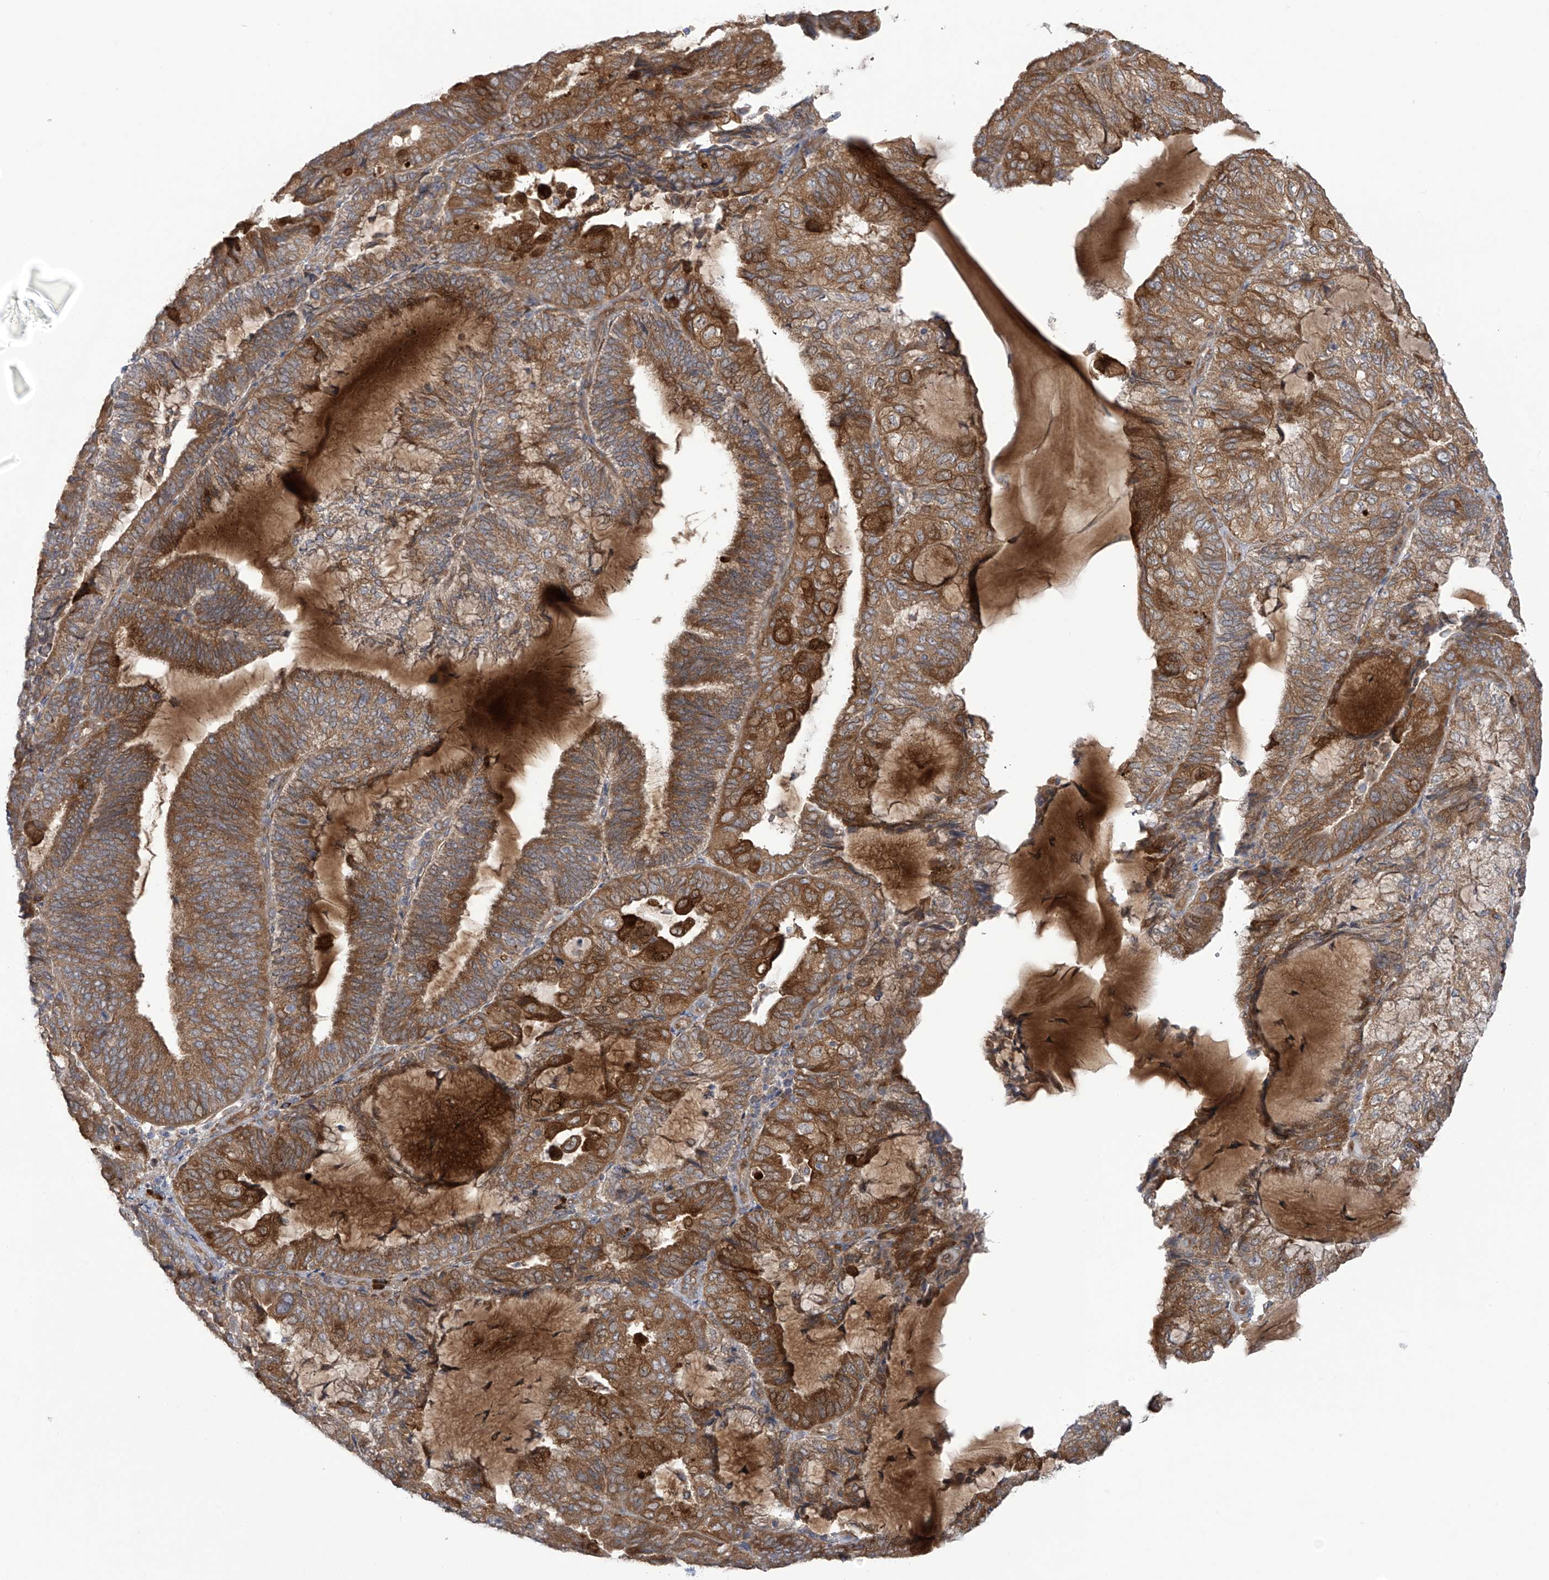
{"staining": {"intensity": "moderate", "quantity": ">75%", "location": "cytoplasmic/membranous"}, "tissue": "endometrial cancer", "cell_type": "Tumor cells", "image_type": "cancer", "snomed": [{"axis": "morphology", "description": "Adenocarcinoma, NOS"}, {"axis": "topography", "description": "Endometrium"}], "caption": "An immunohistochemistry (IHC) micrograph of neoplastic tissue is shown. Protein staining in brown highlights moderate cytoplasmic/membranous positivity in endometrial cancer within tumor cells. The protein is stained brown, and the nuclei are stained in blue (DAB IHC with brightfield microscopy, high magnification).", "gene": "KIAA1522", "patient": {"sex": "female", "age": 81}}